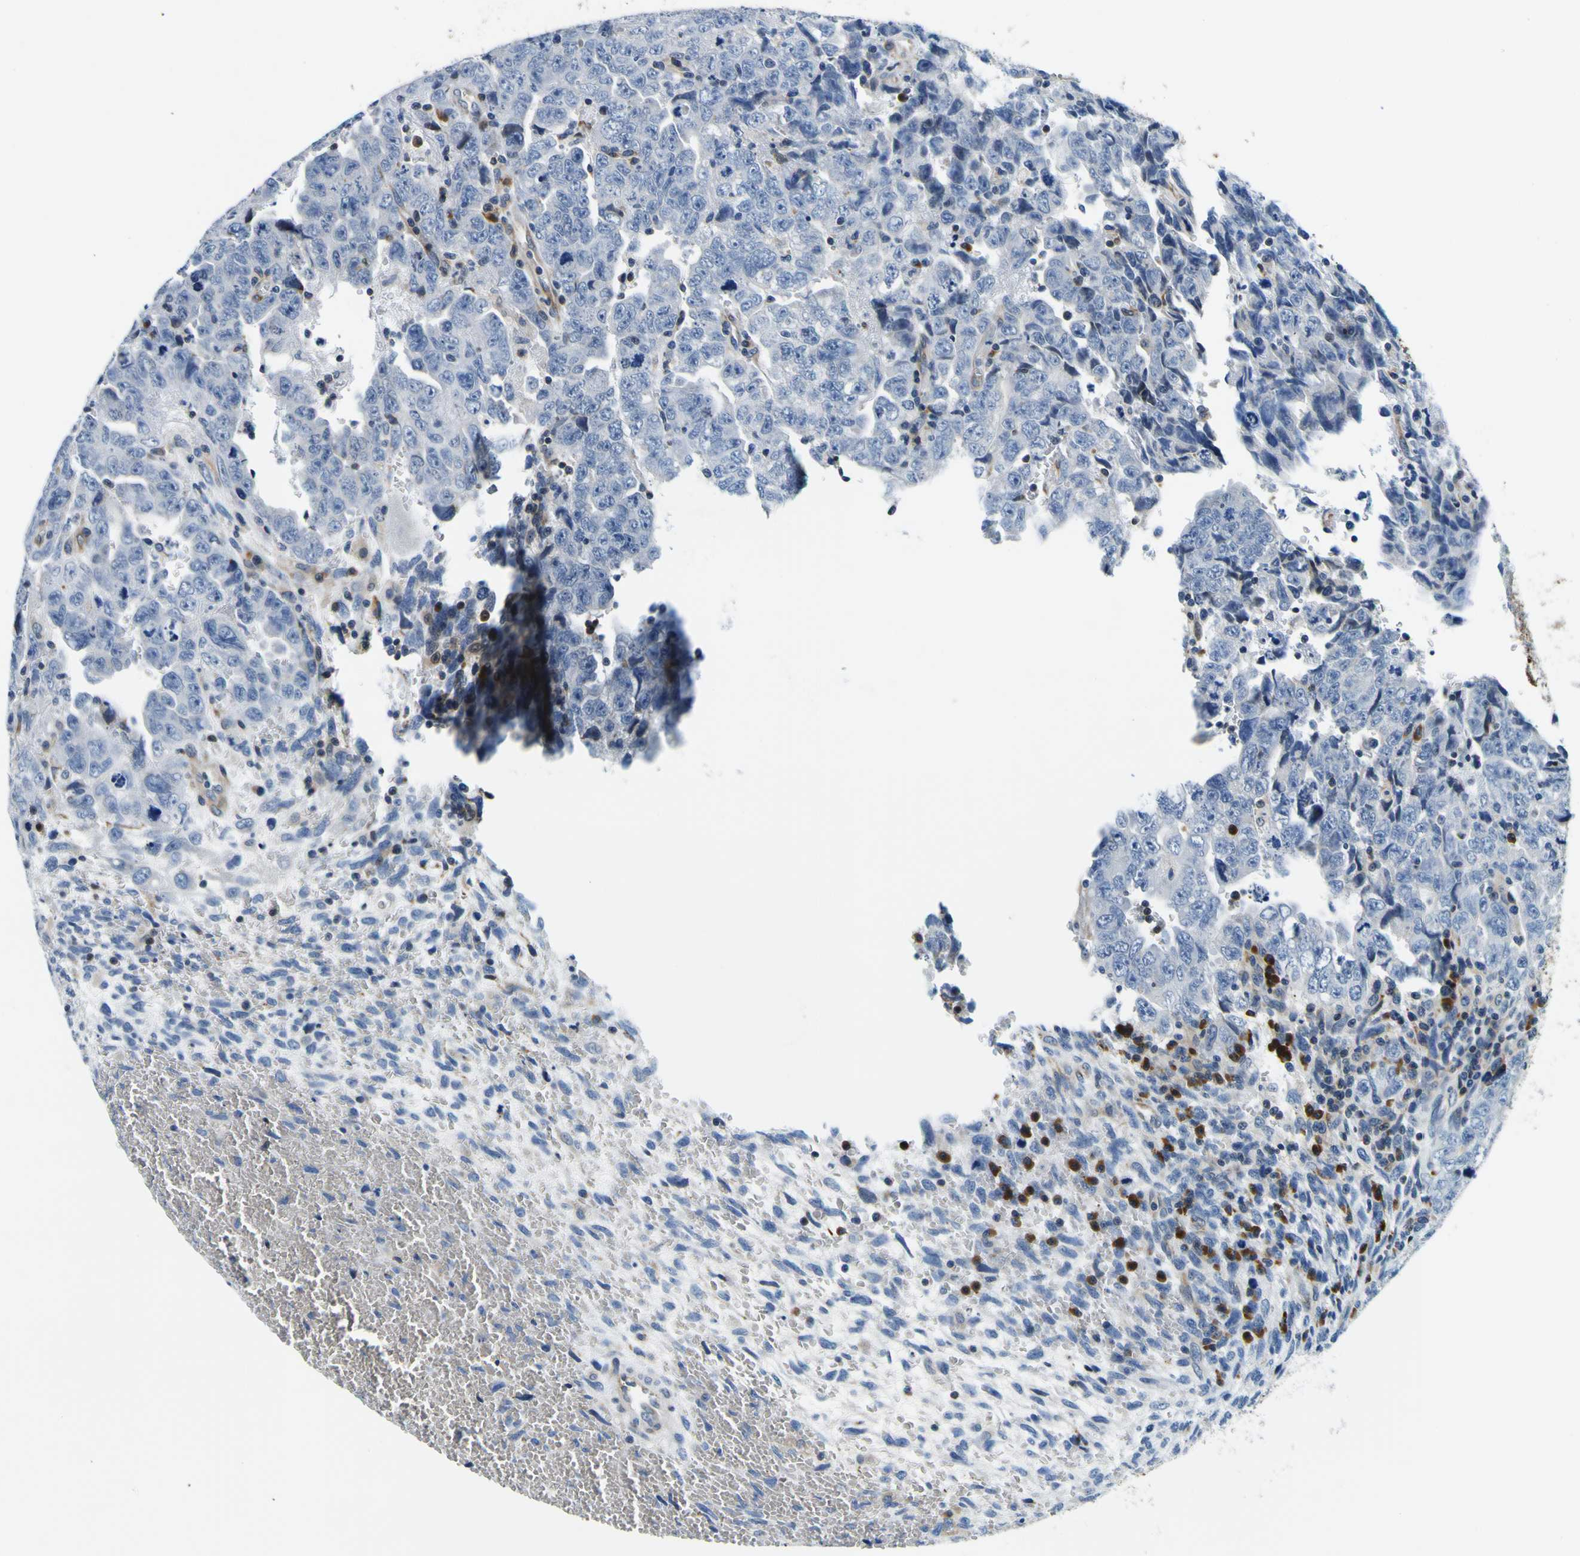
{"staining": {"intensity": "negative", "quantity": "none", "location": "none"}, "tissue": "testis cancer", "cell_type": "Tumor cells", "image_type": "cancer", "snomed": [{"axis": "morphology", "description": "Carcinoma, Embryonal, NOS"}, {"axis": "topography", "description": "Testis"}], "caption": "DAB immunohistochemical staining of human testis cancer (embryonal carcinoma) displays no significant staining in tumor cells.", "gene": "NLRP3", "patient": {"sex": "male", "age": 28}}